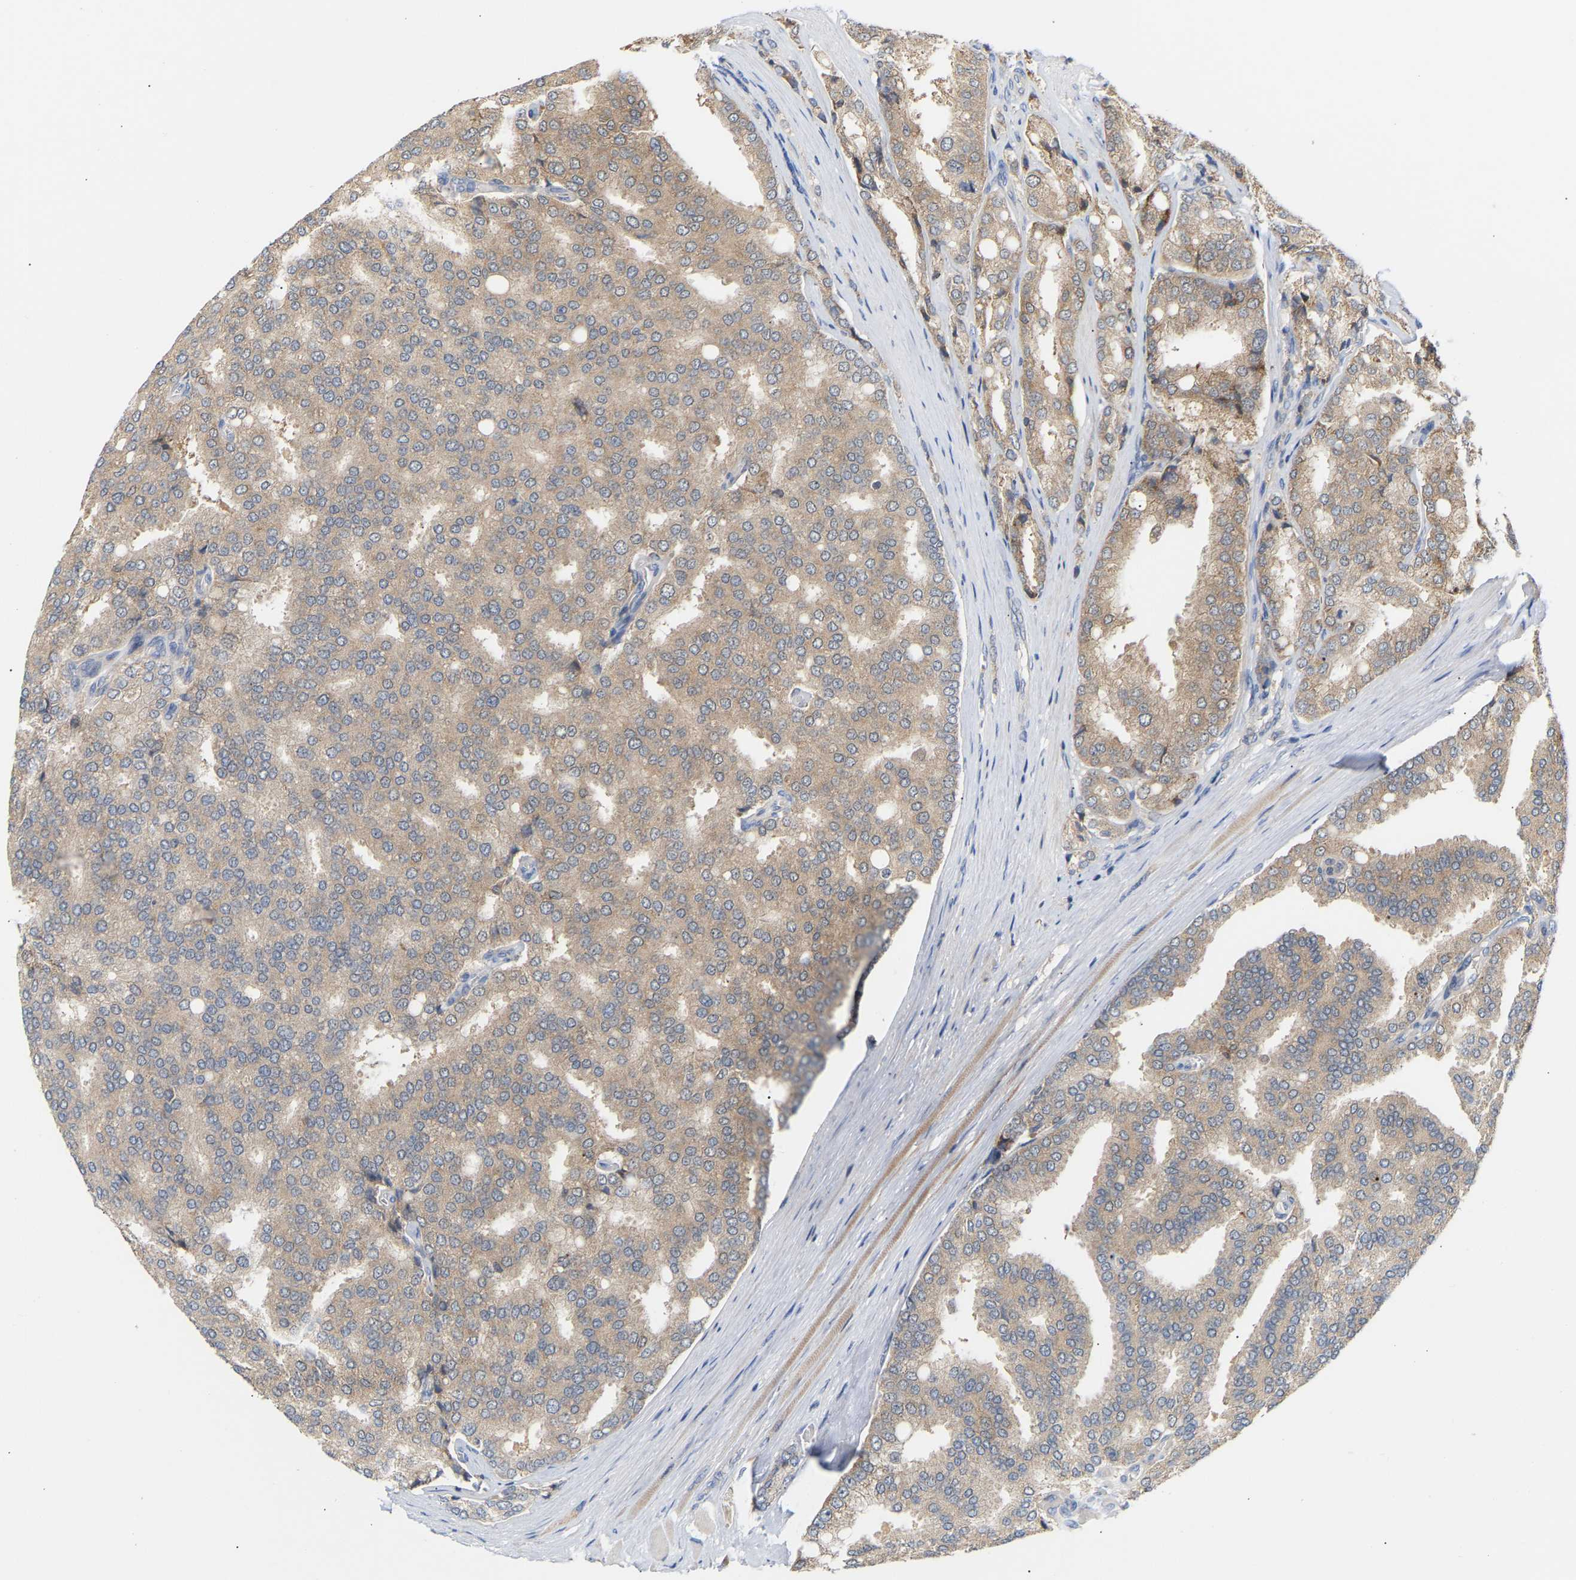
{"staining": {"intensity": "weak", "quantity": ">75%", "location": "cytoplasmic/membranous"}, "tissue": "prostate cancer", "cell_type": "Tumor cells", "image_type": "cancer", "snomed": [{"axis": "morphology", "description": "Adenocarcinoma, High grade"}, {"axis": "topography", "description": "Prostate"}], "caption": "This is a photomicrograph of immunohistochemistry staining of prostate cancer, which shows weak positivity in the cytoplasmic/membranous of tumor cells.", "gene": "TPMT", "patient": {"sex": "male", "age": 50}}